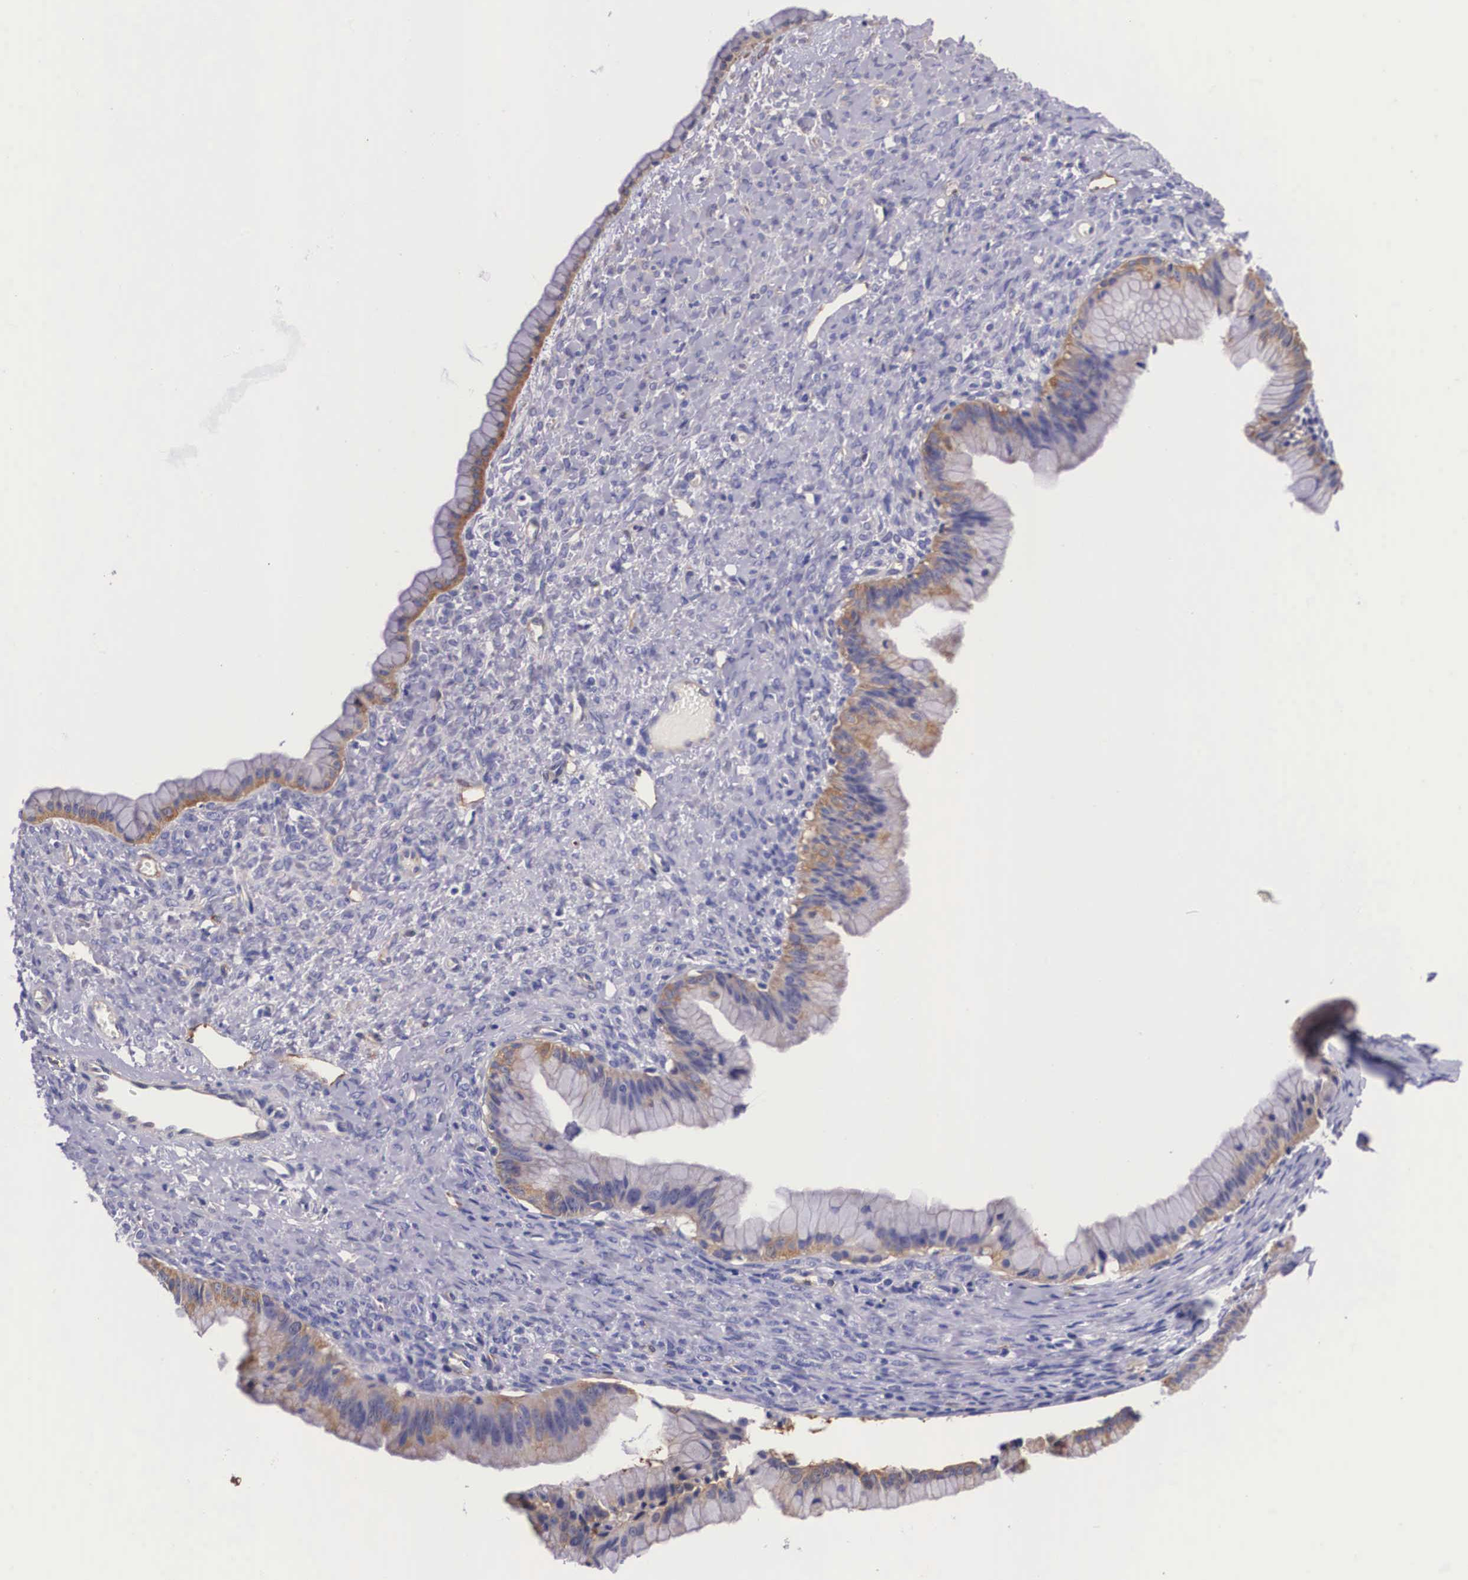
{"staining": {"intensity": "moderate", "quantity": "25%-75%", "location": "cytoplasmic/membranous"}, "tissue": "ovarian cancer", "cell_type": "Tumor cells", "image_type": "cancer", "snomed": [{"axis": "morphology", "description": "Cystadenocarcinoma, mucinous, NOS"}, {"axis": "topography", "description": "Ovary"}], "caption": "Protein expression analysis of human ovarian mucinous cystadenocarcinoma reveals moderate cytoplasmic/membranous positivity in approximately 25%-75% of tumor cells. (Stains: DAB (3,3'-diaminobenzidine) in brown, nuclei in blue, Microscopy: brightfield microscopy at high magnification).", "gene": "BCAR1", "patient": {"sex": "female", "age": 25}}